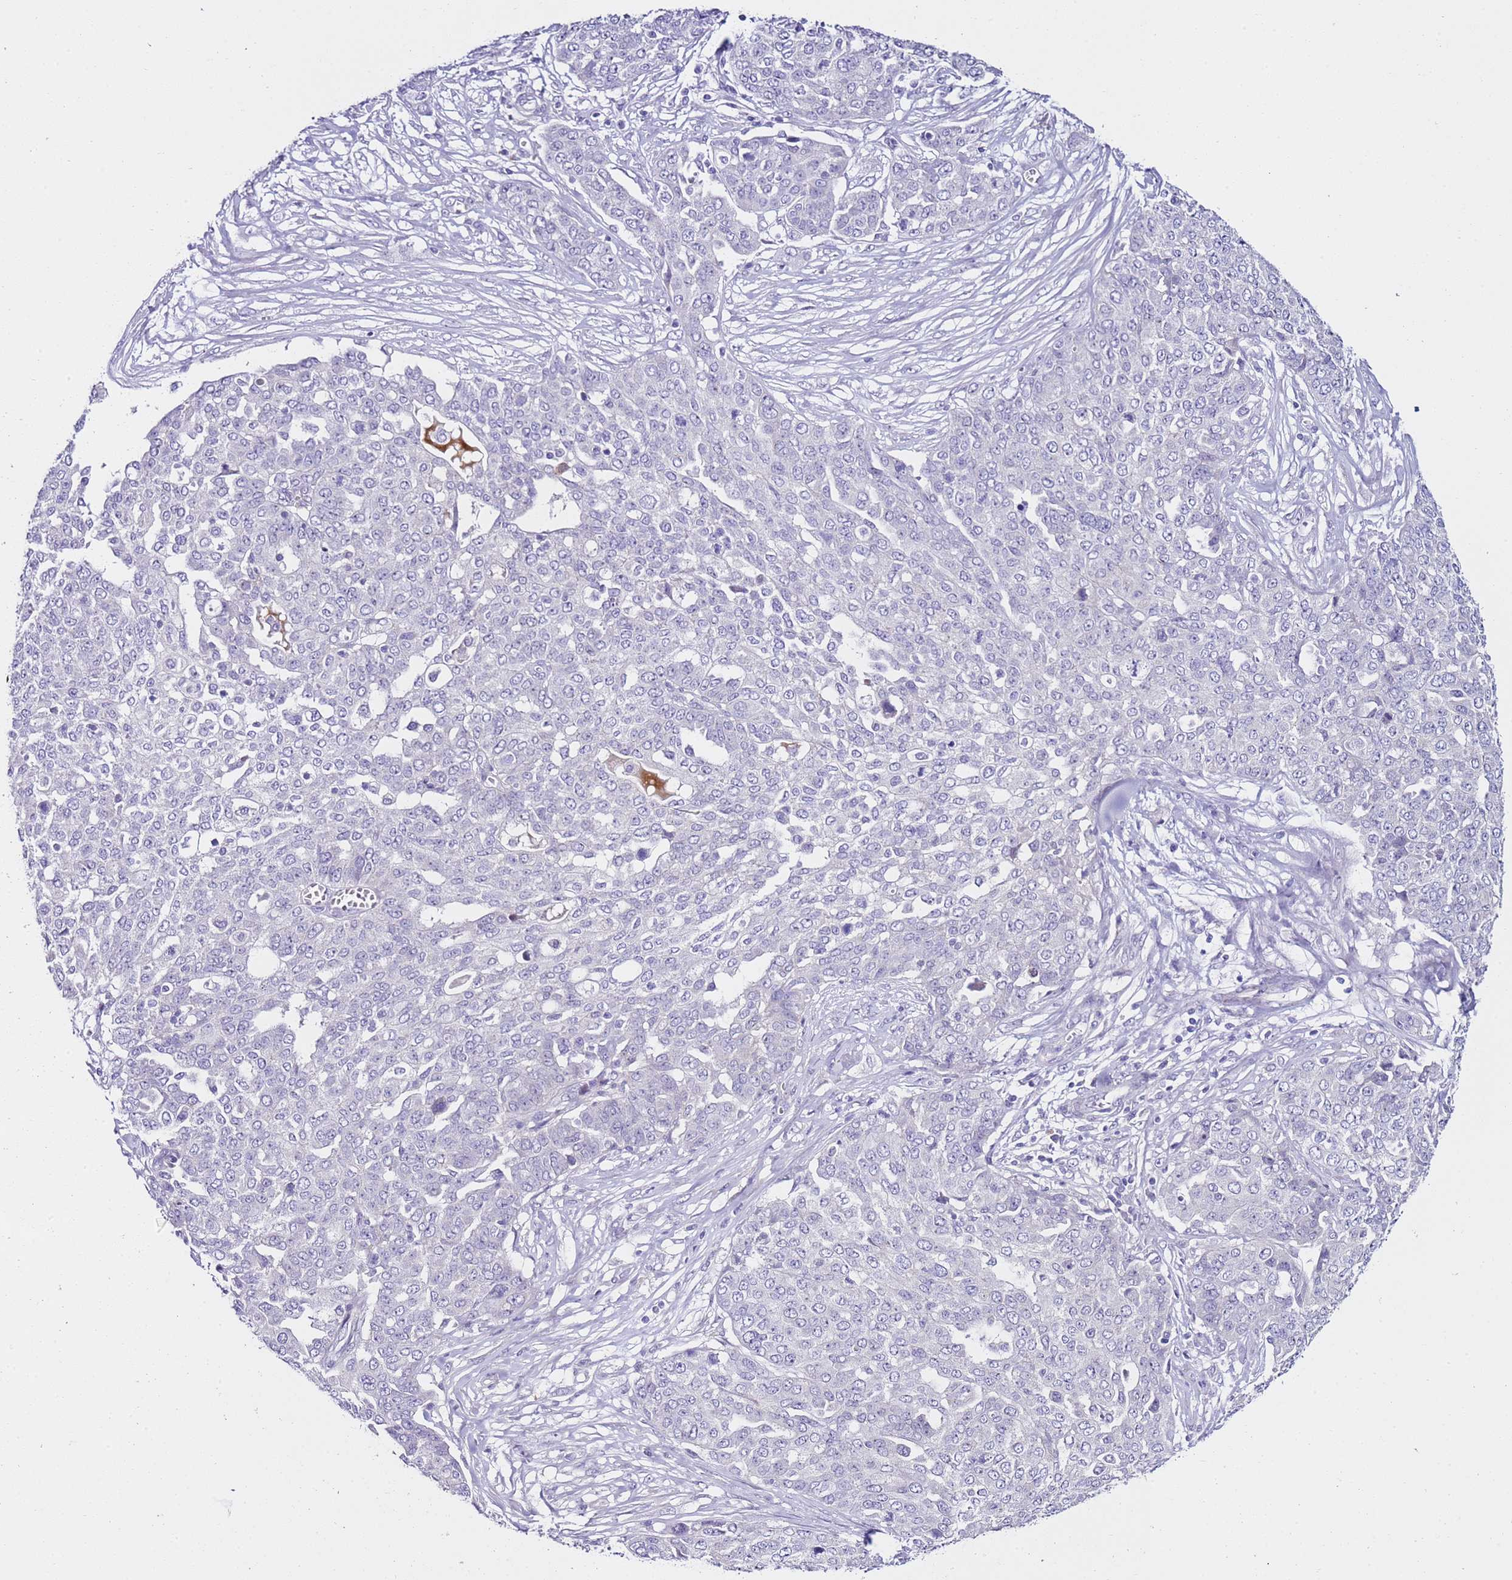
{"staining": {"intensity": "negative", "quantity": "none", "location": "none"}, "tissue": "ovarian cancer", "cell_type": "Tumor cells", "image_type": "cancer", "snomed": [{"axis": "morphology", "description": "Cystadenocarcinoma, serous, NOS"}, {"axis": "topography", "description": "Soft tissue"}, {"axis": "topography", "description": "Ovary"}], "caption": "DAB (3,3'-diaminobenzidine) immunohistochemical staining of human ovarian serous cystadenocarcinoma demonstrates no significant staining in tumor cells. (Brightfield microscopy of DAB (3,3'-diaminobenzidine) IHC at high magnification).", "gene": "HGD", "patient": {"sex": "female", "age": 57}}